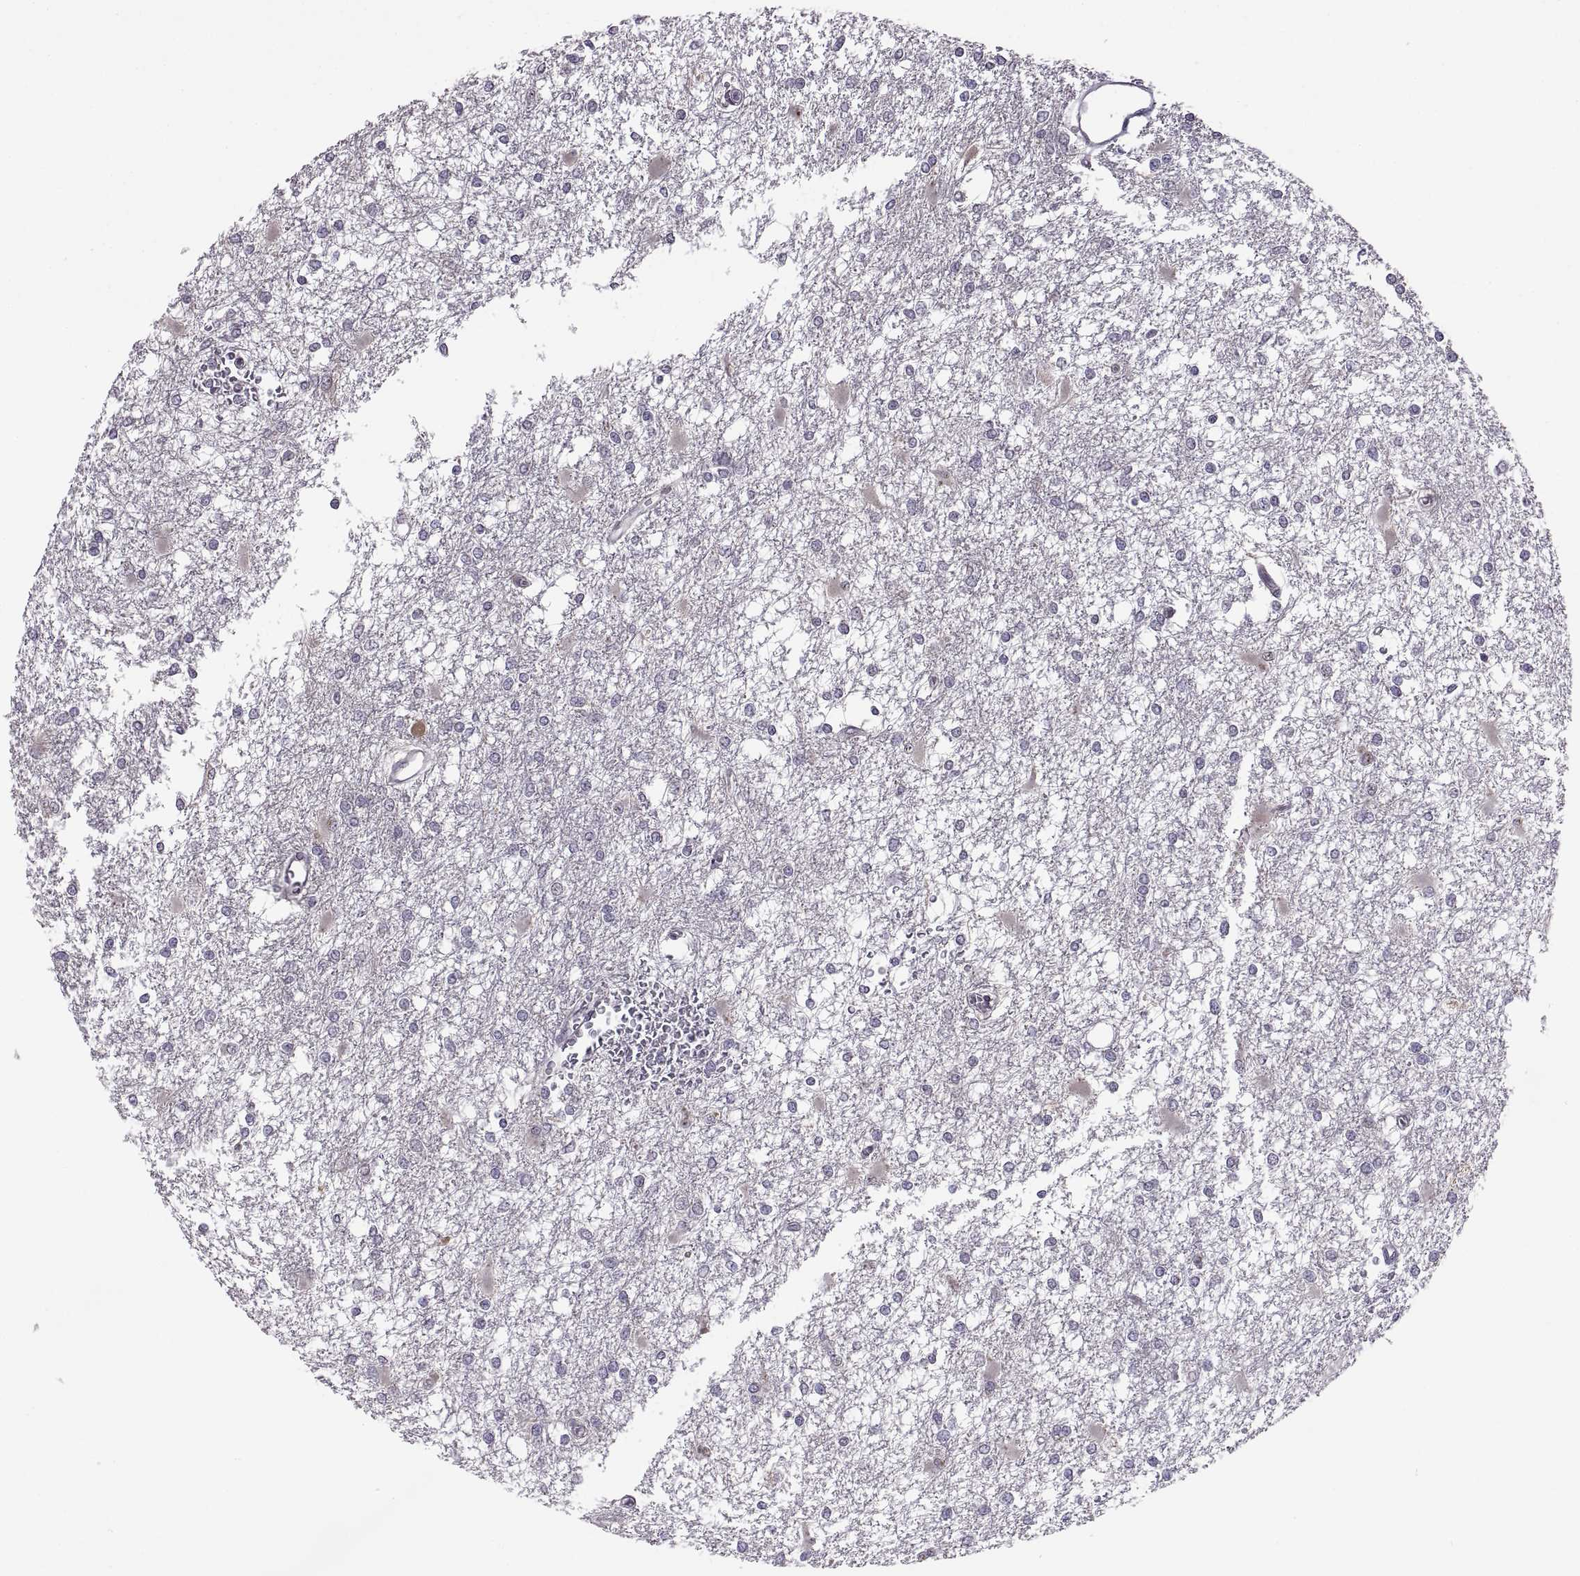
{"staining": {"intensity": "negative", "quantity": "none", "location": "none"}, "tissue": "glioma", "cell_type": "Tumor cells", "image_type": "cancer", "snomed": [{"axis": "morphology", "description": "Glioma, malignant, High grade"}, {"axis": "topography", "description": "Cerebral cortex"}], "caption": "Glioma was stained to show a protein in brown. There is no significant positivity in tumor cells. (DAB (3,3'-diaminobenzidine) IHC, high magnification).", "gene": "ACSBG2", "patient": {"sex": "male", "age": 79}}